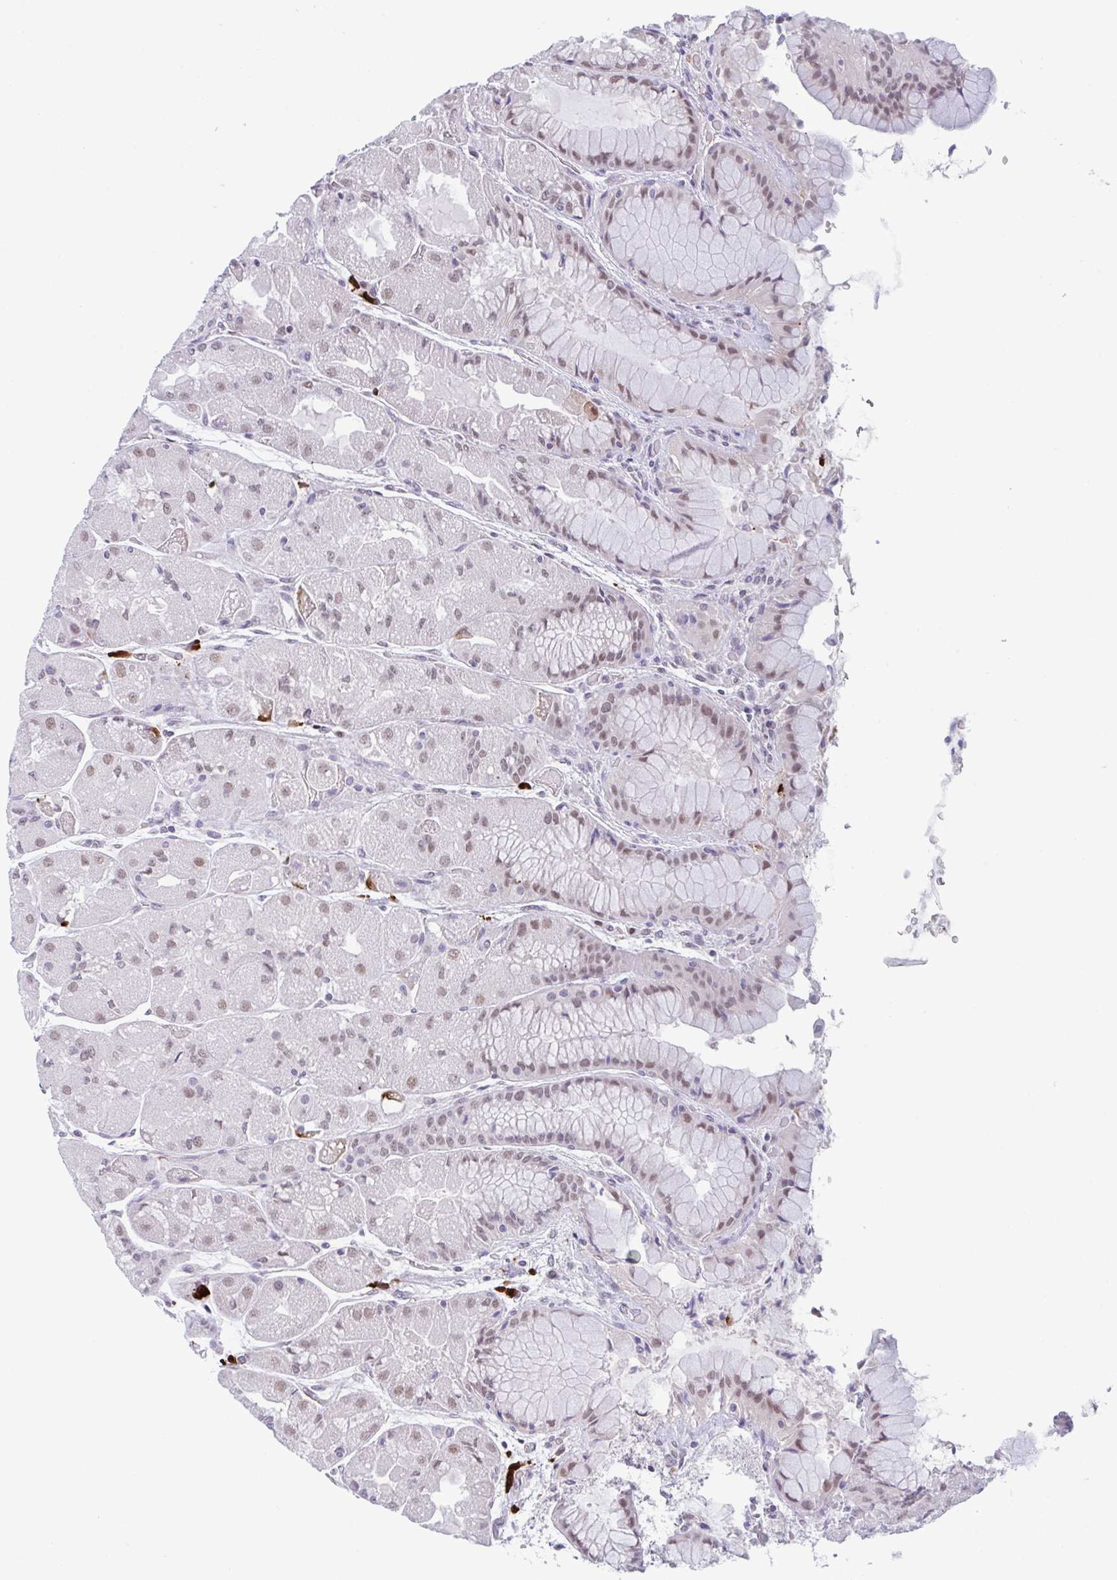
{"staining": {"intensity": "moderate", "quantity": "25%-75%", "location": "nuclear"}, "tissue": "stomach", "cell_type": "Glandular cells", "image_type": "normal", "snomed": [{"axis": "morphology", "description": "Normal tissue, NOS"}, {"axis": "topography", "description": "Stomach"}], "caption": "About 25%-75% of glandular cells in unremarkable stomach show moderate nuclear protein positivity as visualized by brown immunohistochemical staining.", "gene": "PLG", "patient": {"sex": "female", "age": 61}}